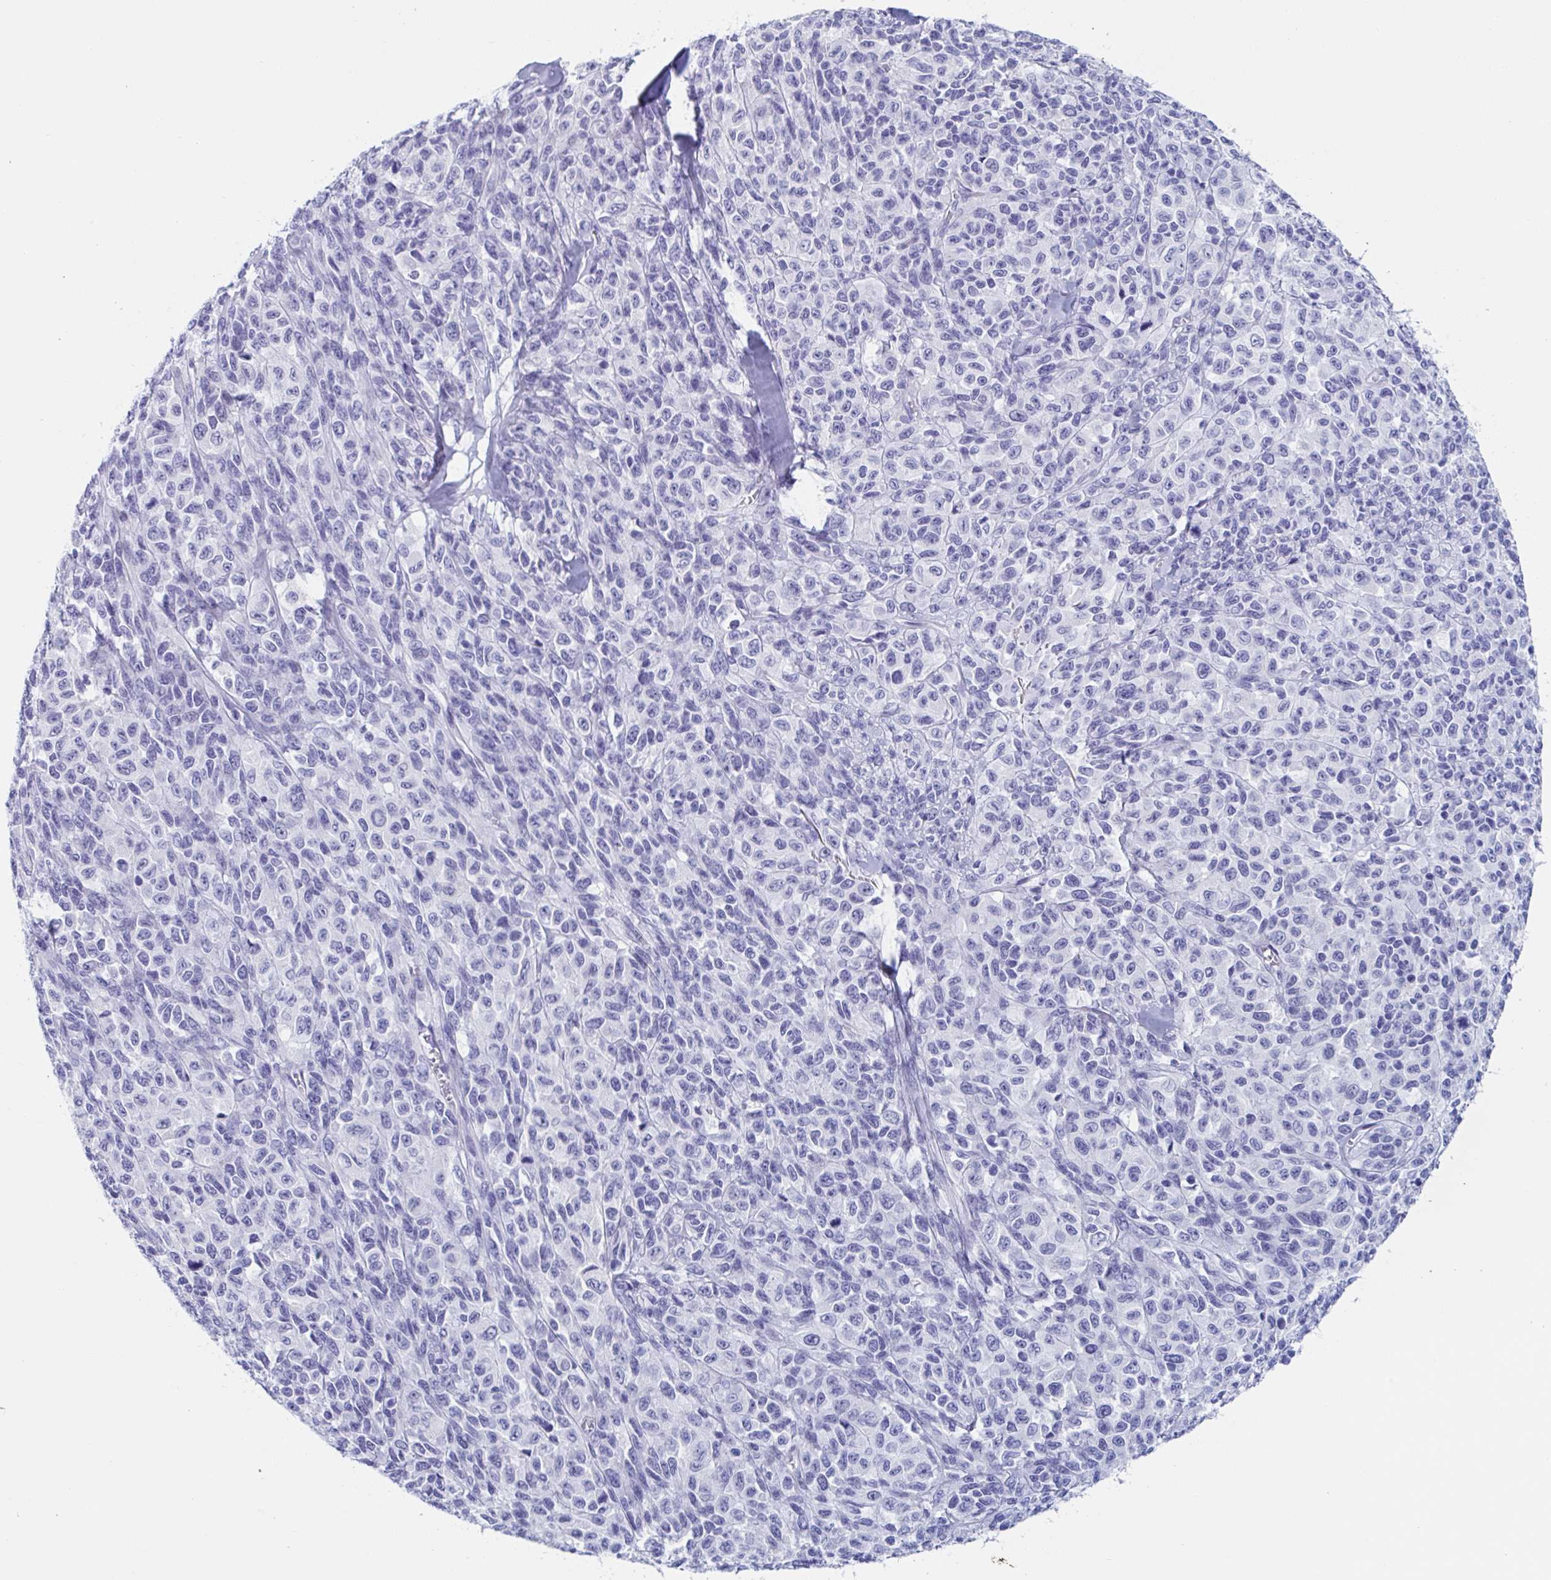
{"staining": {"intensity": "negative", "quantity": "none", "location": "none"}, "tissue": "melanoma", "cell_type": "Tumor cells", "image_type": "cancer", "snomed": [{"axis": "morphology", "description": "Malignant melanoma, NOS"}, {"axis": "topography", "description": "Skin"}], "caption": "Photomicrograph shows no protein staining in tumor cells of melanoma tissue.", "gene": "ZPBP", "patient": {"sex": "female", "age": 66}}